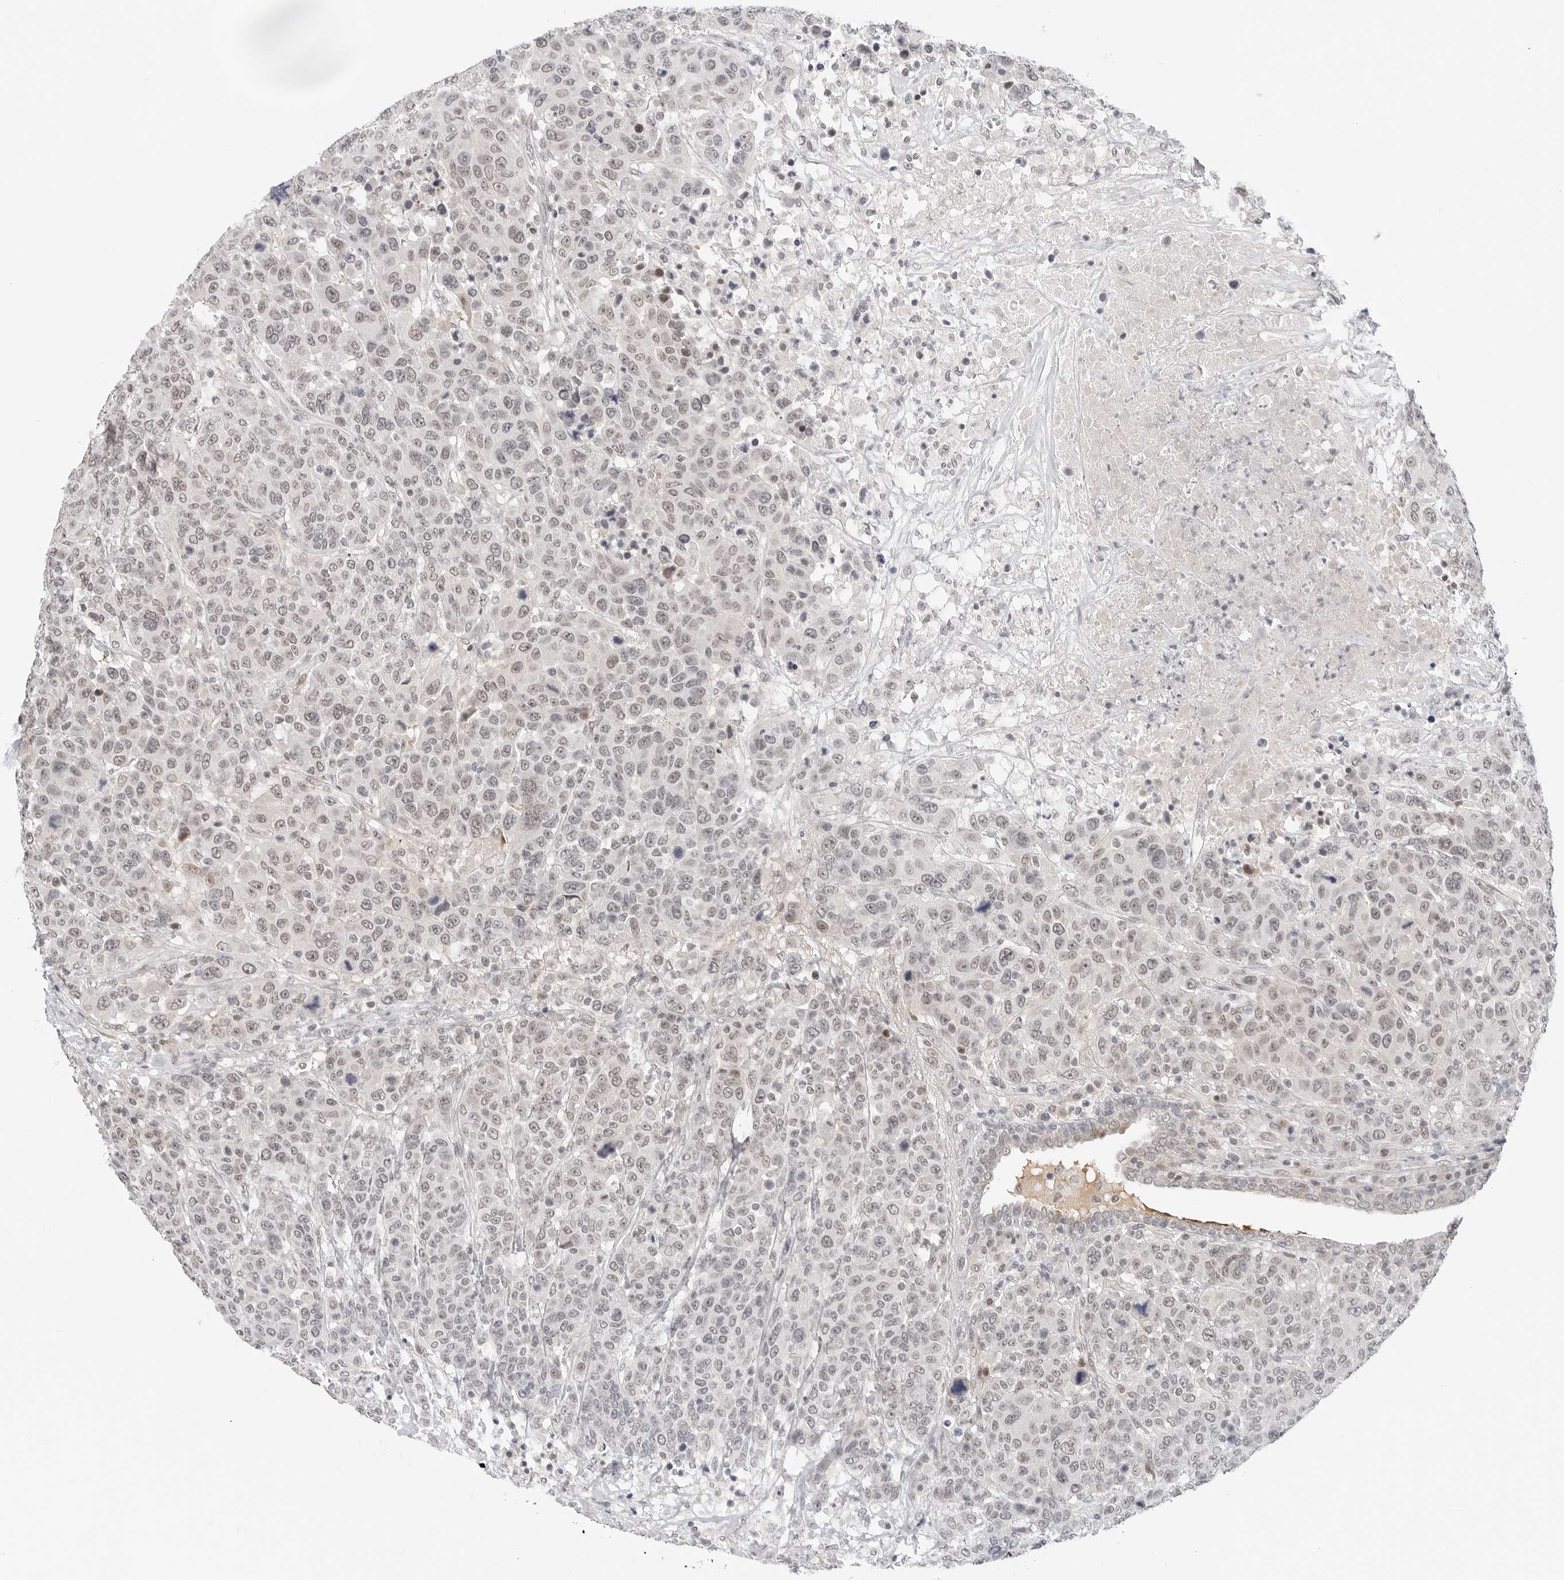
{"staining": {"intensity": "weak", "quantity": ">75%", "location": "nuclear"}, "tissue": "breast cancer", "cell_type": "Tumor cells", "image_type": "cancer", "snomed": [{"axis": "morphology", "description": "Duct carcinoma"}, {"axis": "topography", "description": "Breast"}], "caption": "Intraductal carcinoma (breast) stained for a protein demonstrates weak nuclear positivity in tumor cells. (DAB IHC, brown staining for protein, blue staining for nuclei).", "gene": "TSEN2", "patient": {"sex": "female", "age": 37}}